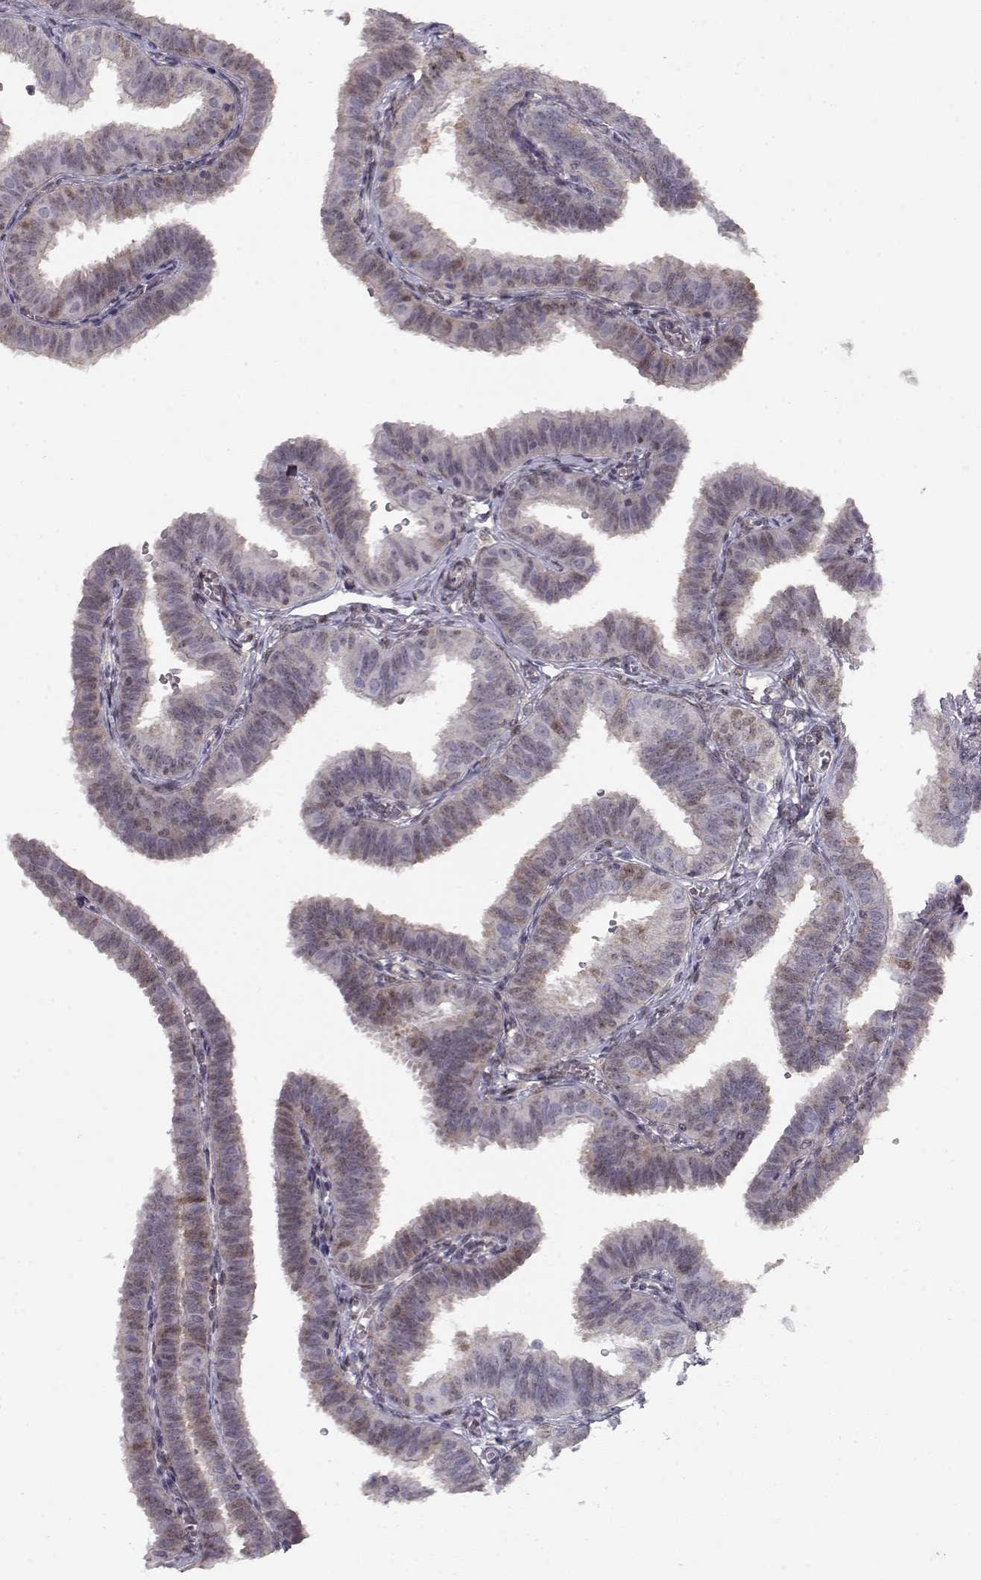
{"staining": {"intensity": "strong", "quantity": "25%-75%", "location": "cytoplasmic/membranous"}, "tissue": "fallopian tube", "cell_type": "Glandular cells", "image_type": "normal", "snomed": [{"axis": "morphology", "description": "Normal tissue, NOS"}, {"axis": "topography", "description": "Fallopian tube"}], "caption": "Immunohistochemical staining of unremarkable fallopian tube demonstrates high levels of strong cytoplasmic/membranous staining in approximately 25%-75% of glandular cells.", "gene": "CDK4", "patient": {"sex": "female", "age": 25}}